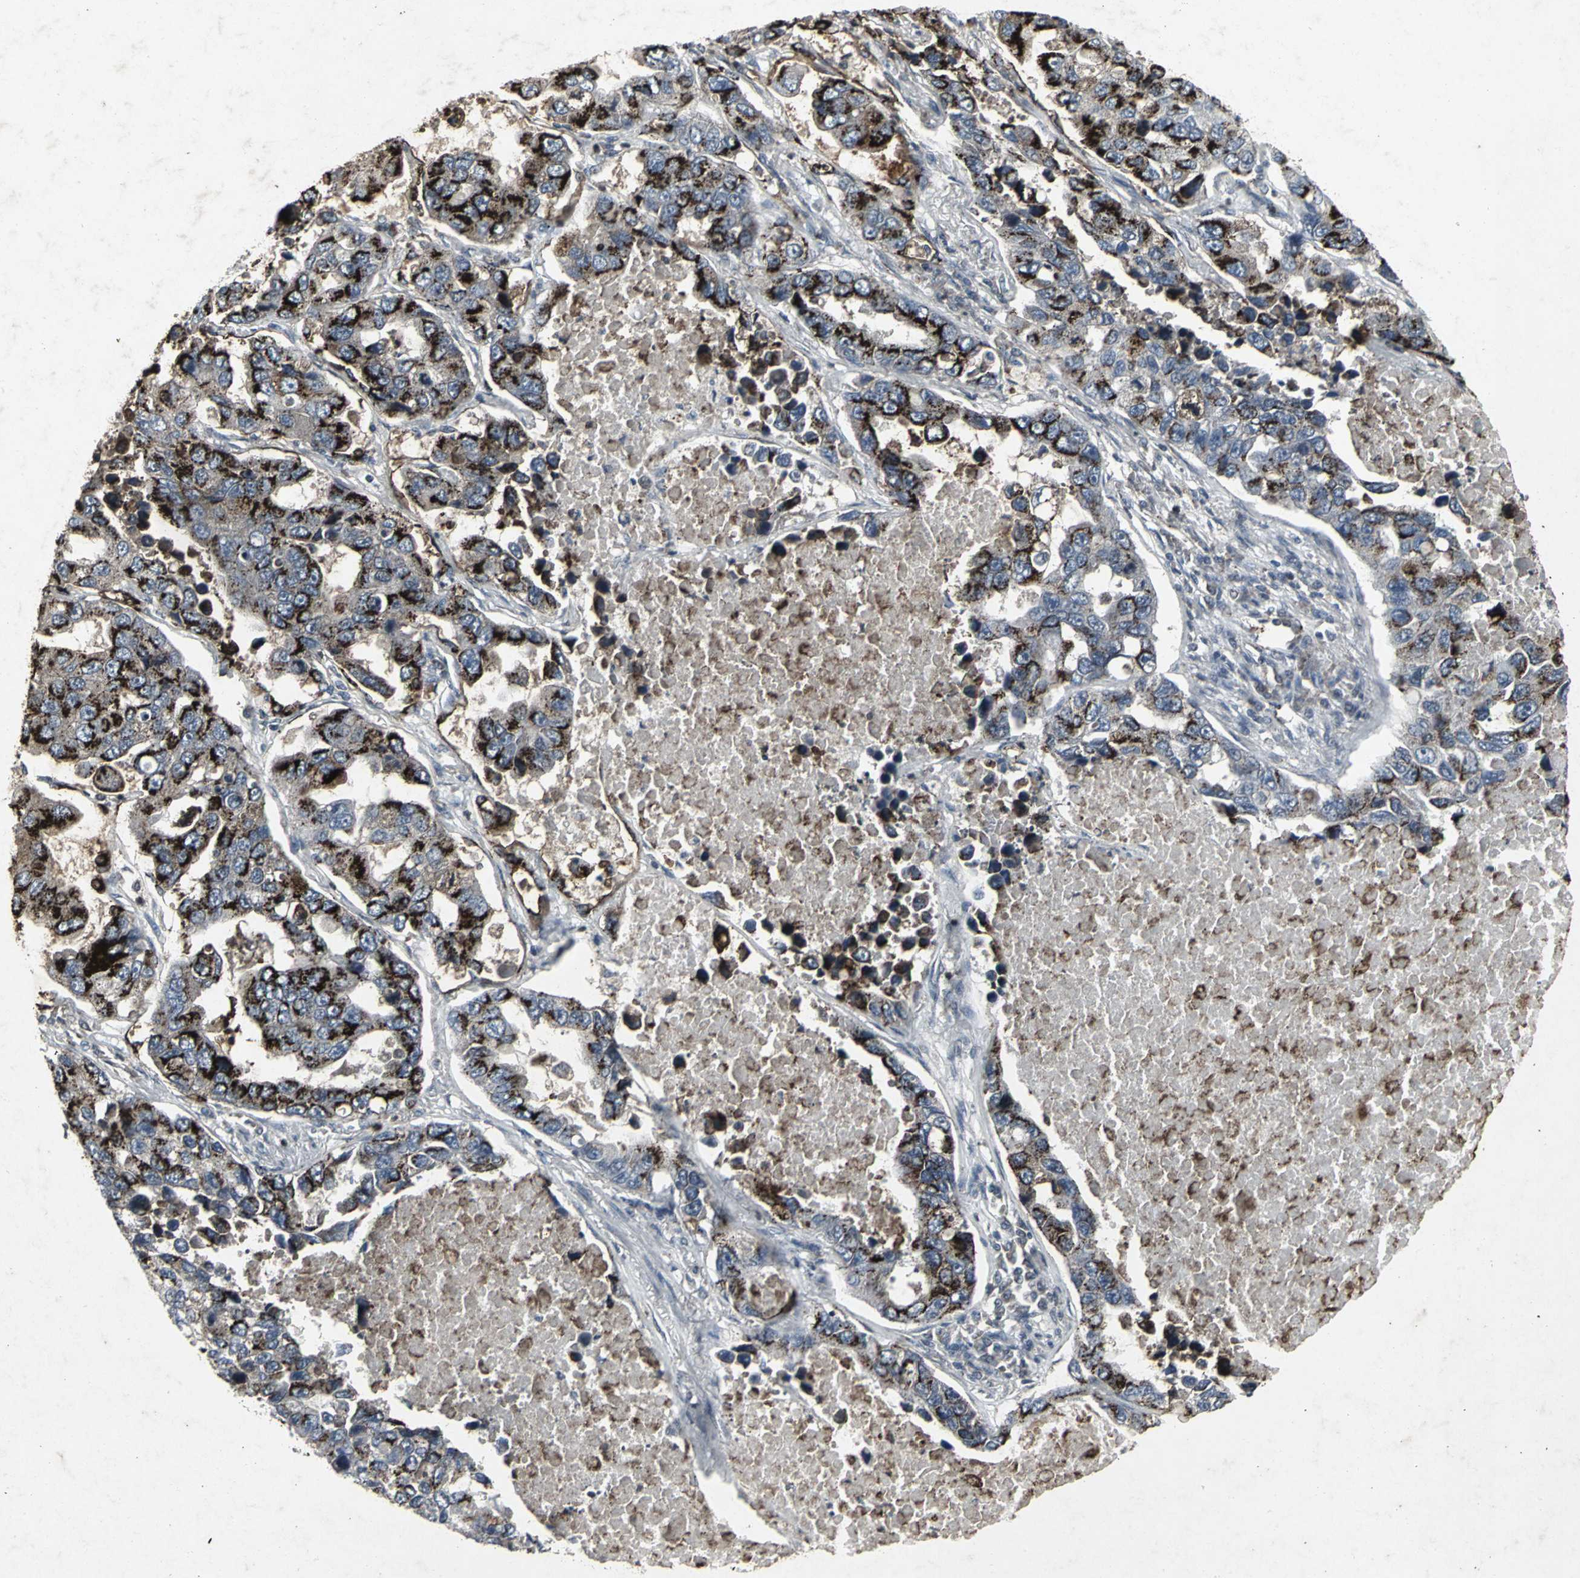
{"staining": {"intensity": "strong", "quantity": "25%-75%", "location": "cytoplasmic/membranous"}, "tissue": "lung cancer", "cell_type": "Tumor cells", "image_type": "cancer", "snomed": [{"axis": "morphology", "description": "Adenocarcinoma, NOS"}, {"axis": "topography", "description": "Lung"}], "caption": "A micrograph of adenocarcinoma (lung) stained for a protein demonstrates strong cytoplasmic/membranous brown staining in tumor cells.", "gene": "BMP4", "patient": {"sex": "male", "age": 64}}